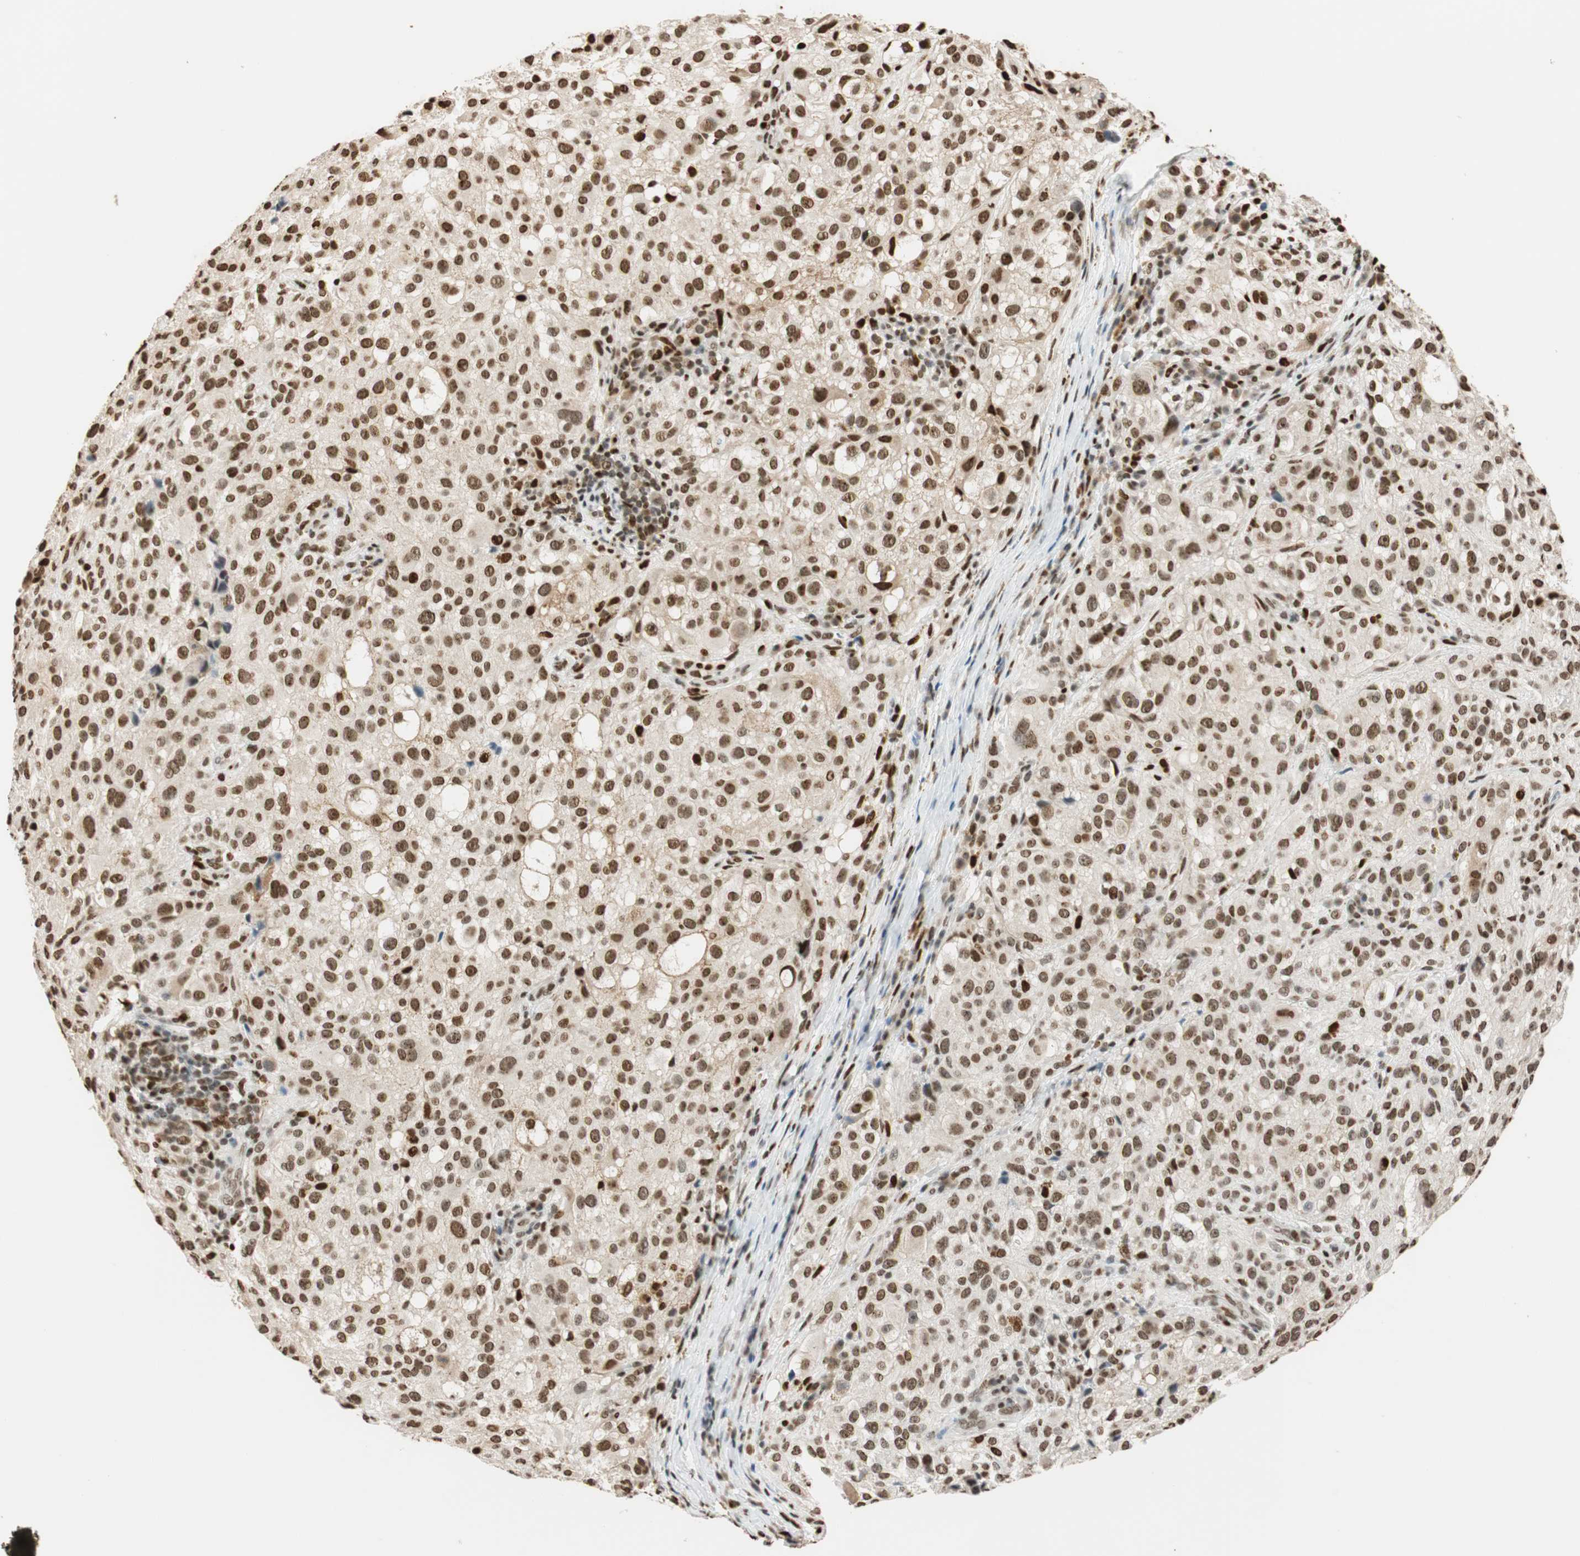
{"staining": {"intensity": "moderate", "quantity": ">75%", "location": "cytoplasmic/membranous,nuclear"}, "tissue": "melanoma", "cell_type": "Tumor cells", "image_type": "cancer", "snomed": [{"axis": "morphology", "description": "Necrosis, NOS"}, {"axis": "morphology", "description": "Malignant melanoma, NOS"}, {"axis": "topography", "description": "Skin"}], "caption": "The image displays a brown stain indicating the presence of a protein in the cytoplasmic/membranous and nuclear of tumor cells in melanoma. (Brightfield microscopy of DAB IHC at high magnification).", "gene": "FANCG", "patient": {"sex": "female", "age": 87}}